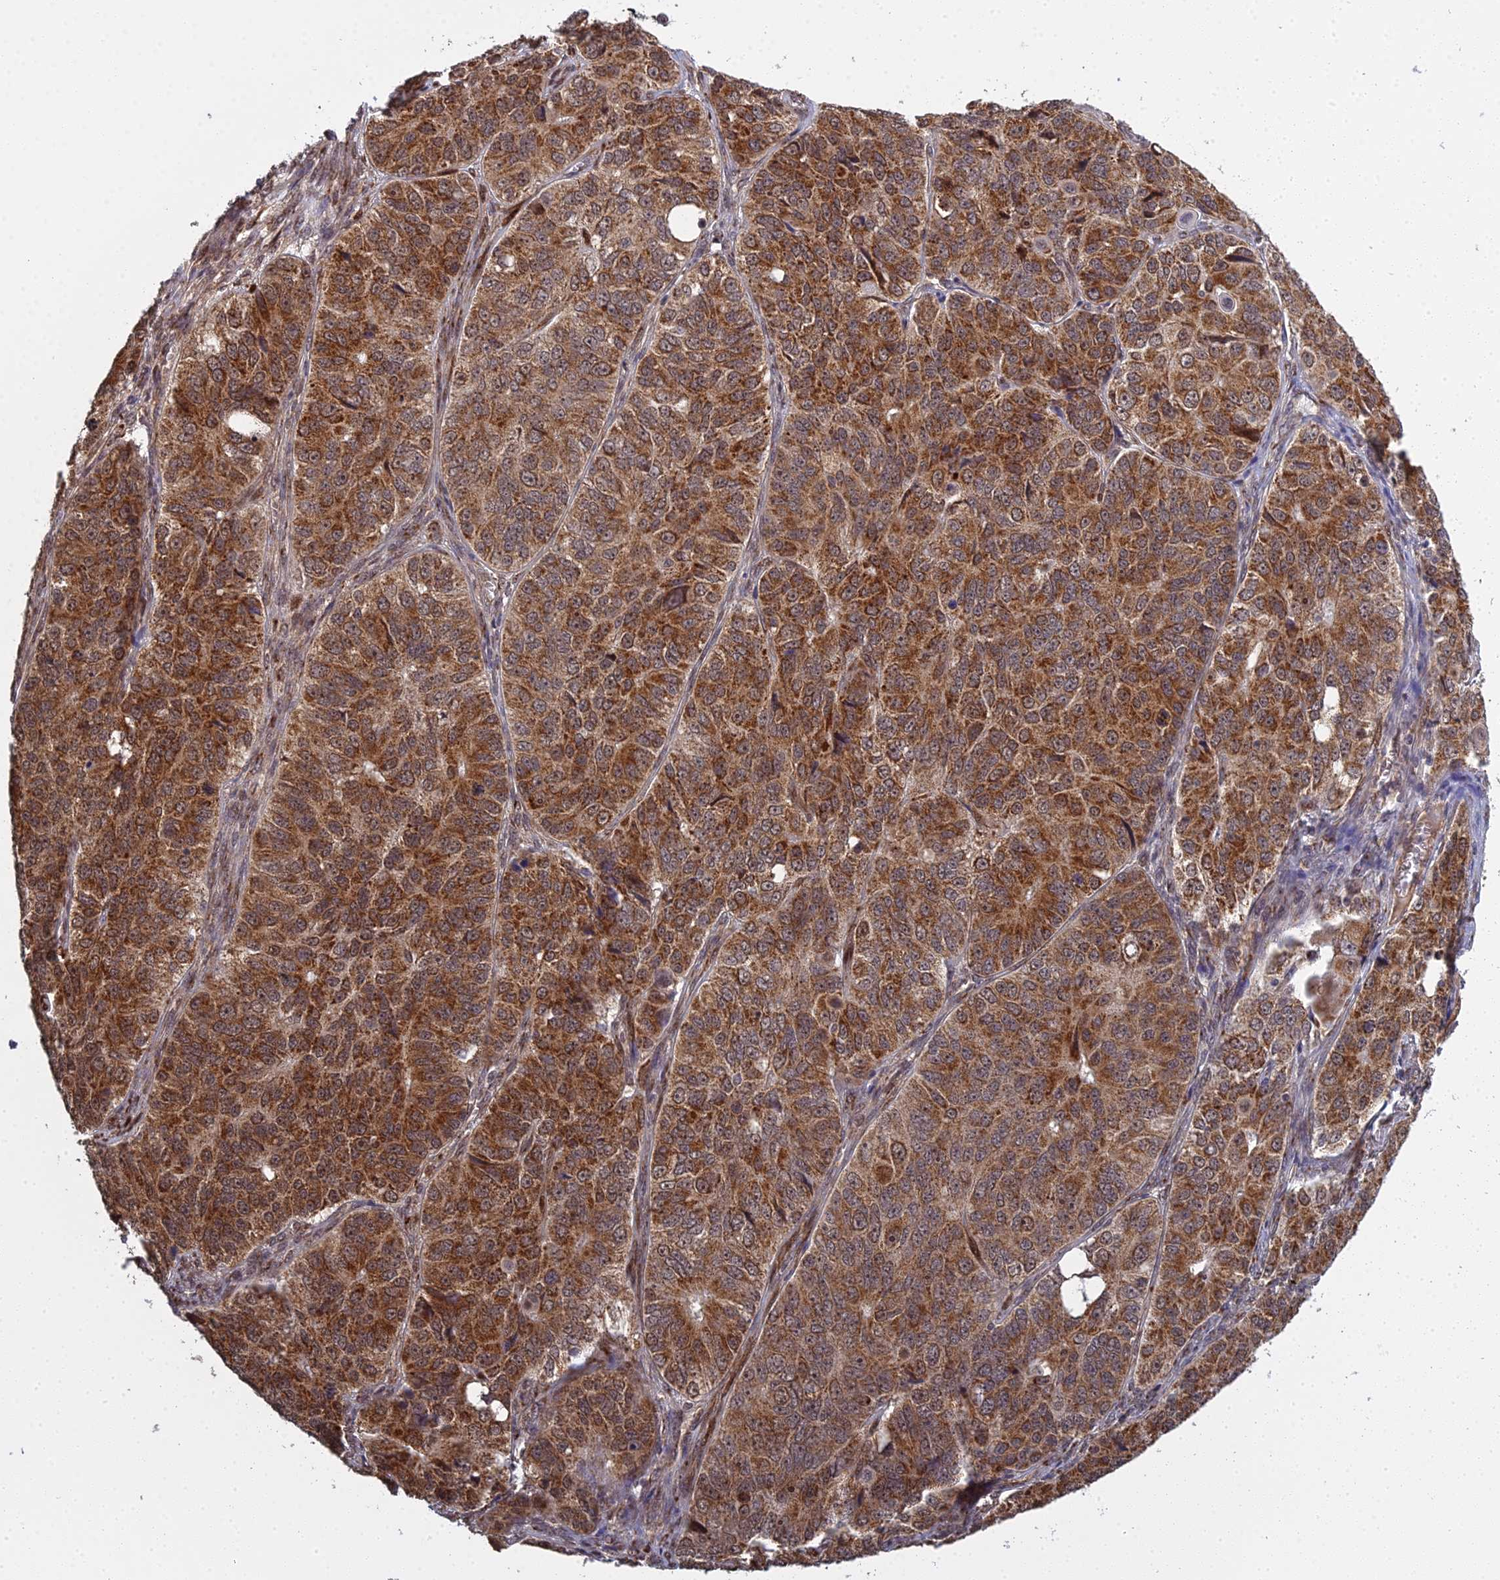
{"staining": {"intensity": "moderate", "quantity": ">75%", "location": "cytoplasmic/membranous"}, "tissue": "ovarian cancer", "cell_type": "Tumor cells", "image_type": "cancer", "snomed": [{"axis": "morphology", "description": "Carcinoma, endometroid"}, {"axis": "topography", "description": "Ovary"}], "caption": "This histopathology image shows IHC staining of ovarian cancer, with medium moderate cytoplasmic/membranous positivity in approximately >75% of tumor cells.", "gene": "MEOX1", "patient": {"sex": "female", "age": 51}}